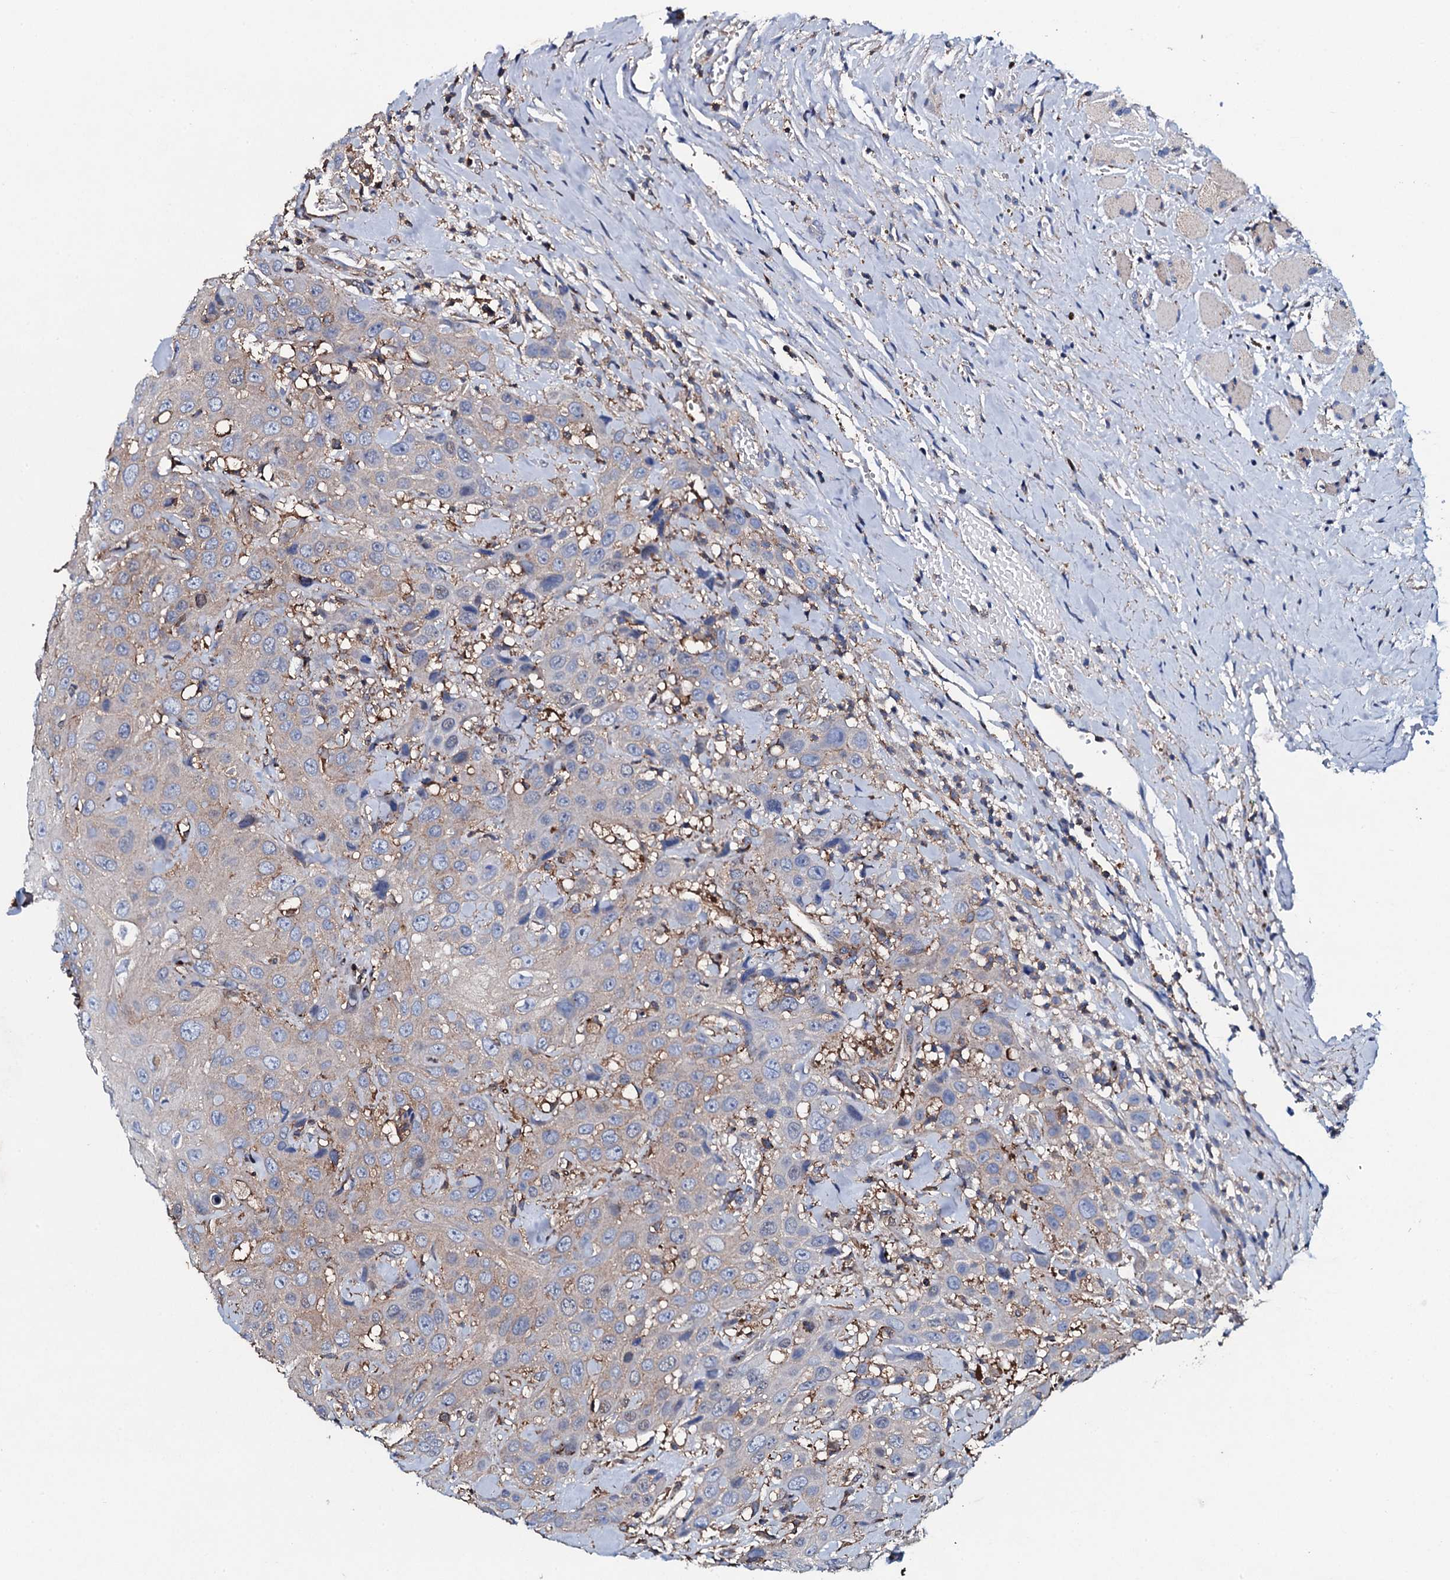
{"staining": {"intensity": "negative", "quantity": "none", "location": "none"}, "tissue": "head and neck cancer", "cell_type": "Tumor cells", "image_type": "cancer", "snomed": [{"axis": "morphology", "description": "Squamous cell carcinoma, NOS"}, {"axis": "topography", "description": "Head-Neck"}], "caption": "Image shows no protein positivity in tumor cells of head and neck squamous cell carcinoma tissue. (Immunohistochemistry (ihc), brightfield microscopy, high magnification).", "gene": "MS4A4E", "patient": {"sex": "male", "age": 81}}